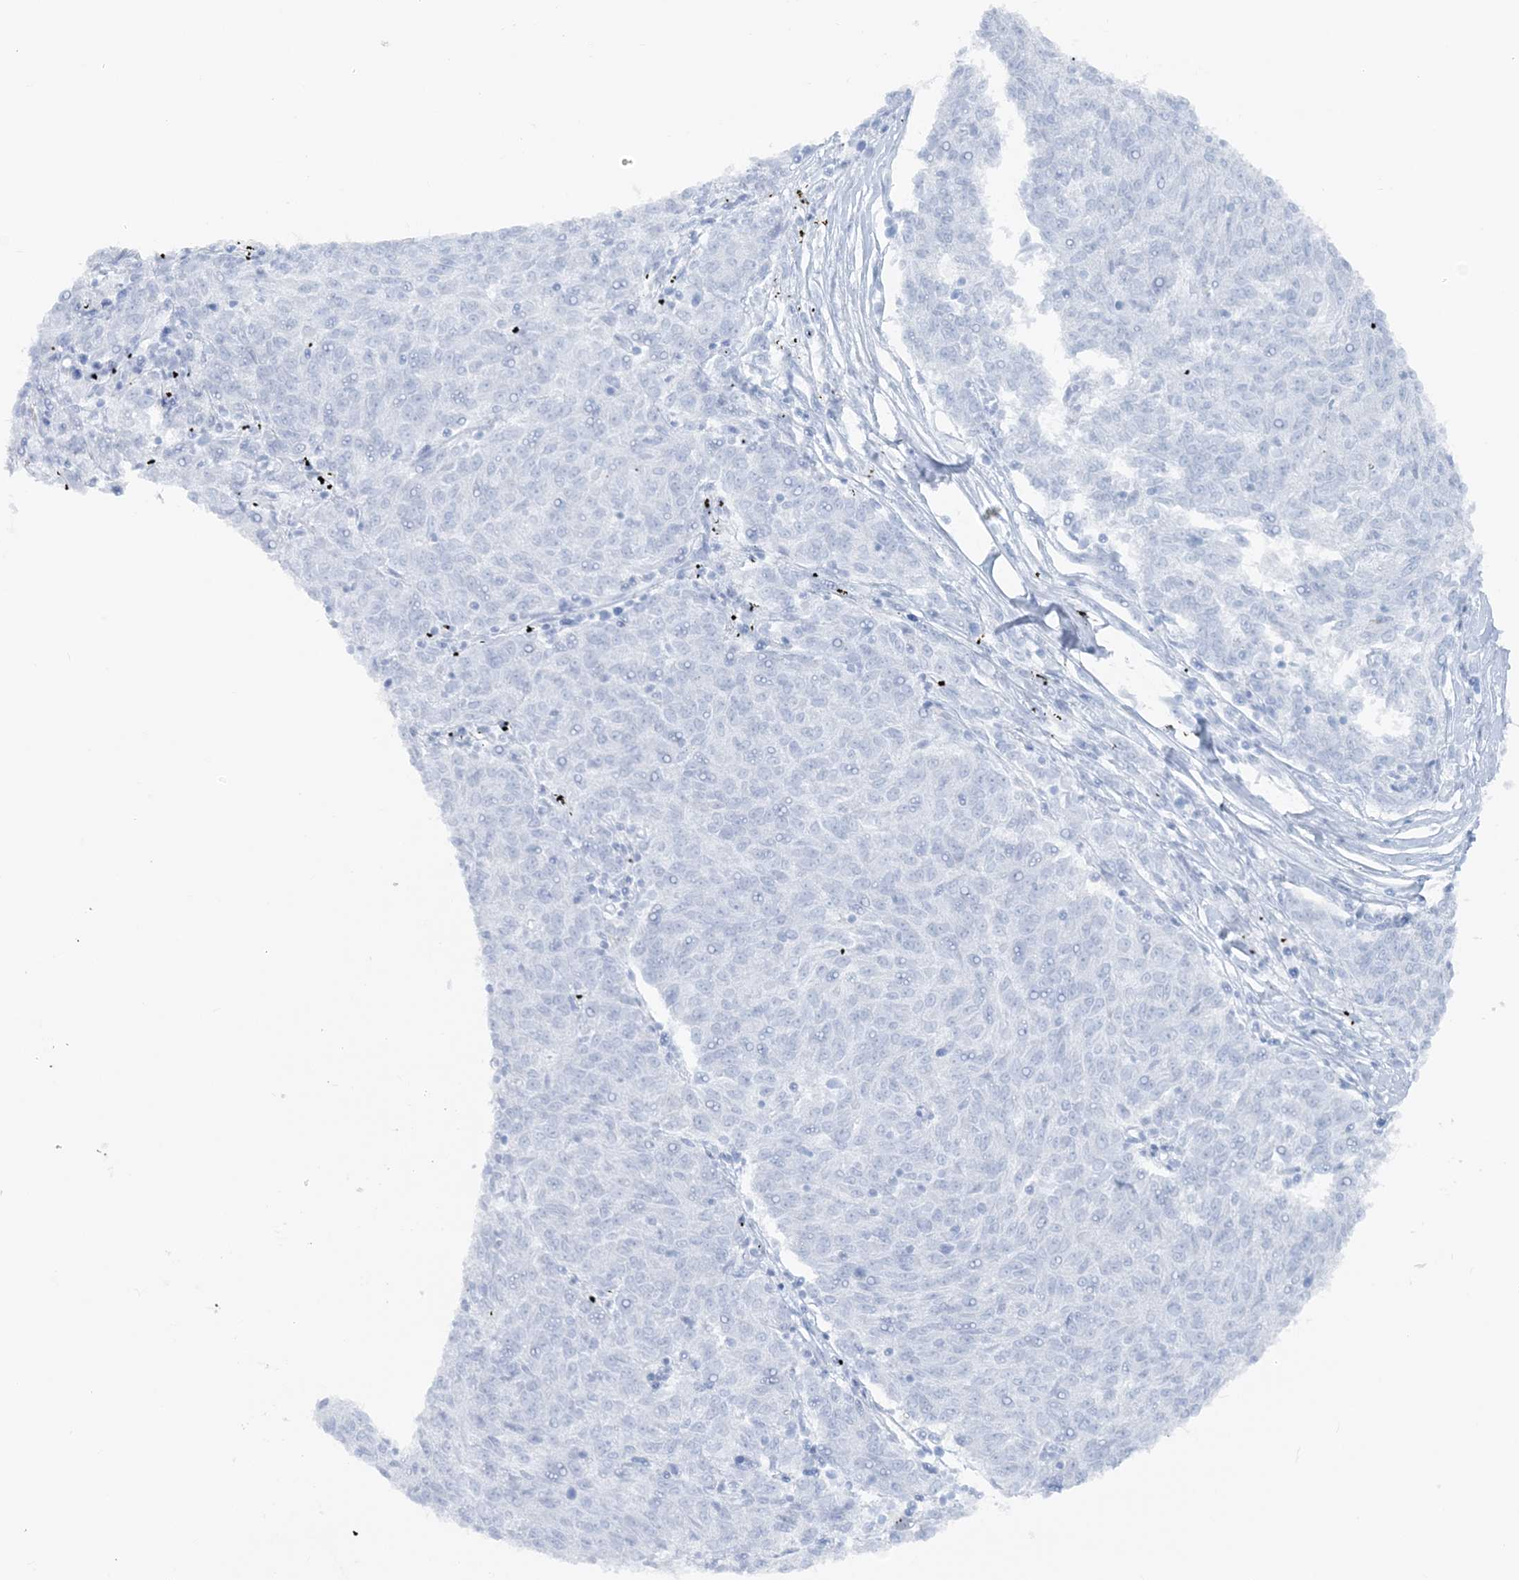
{"staining": {"intensity": "negative", "quantity": "none", "location": "none"}, "tissue": "melanoma", "cell_type": "Tumor cells", "image_type": "cancer", "snomed": [{"axis": "morphology", "description": "Malignant melanoma, NOS"}, {"axis": "topography", "description": "Skin"}], "caption": "Immunohistochemistry micrograph of melanoma stained for a protein (brown), which demonstrates no expression in tumor cells. (DAB (3,3'-diaminobenzidine) immunohistochemistry (IHC) with hematoxylin counter stain).", "gene": "ATP11A", "patient": {"sex": "female", "age": 72}}